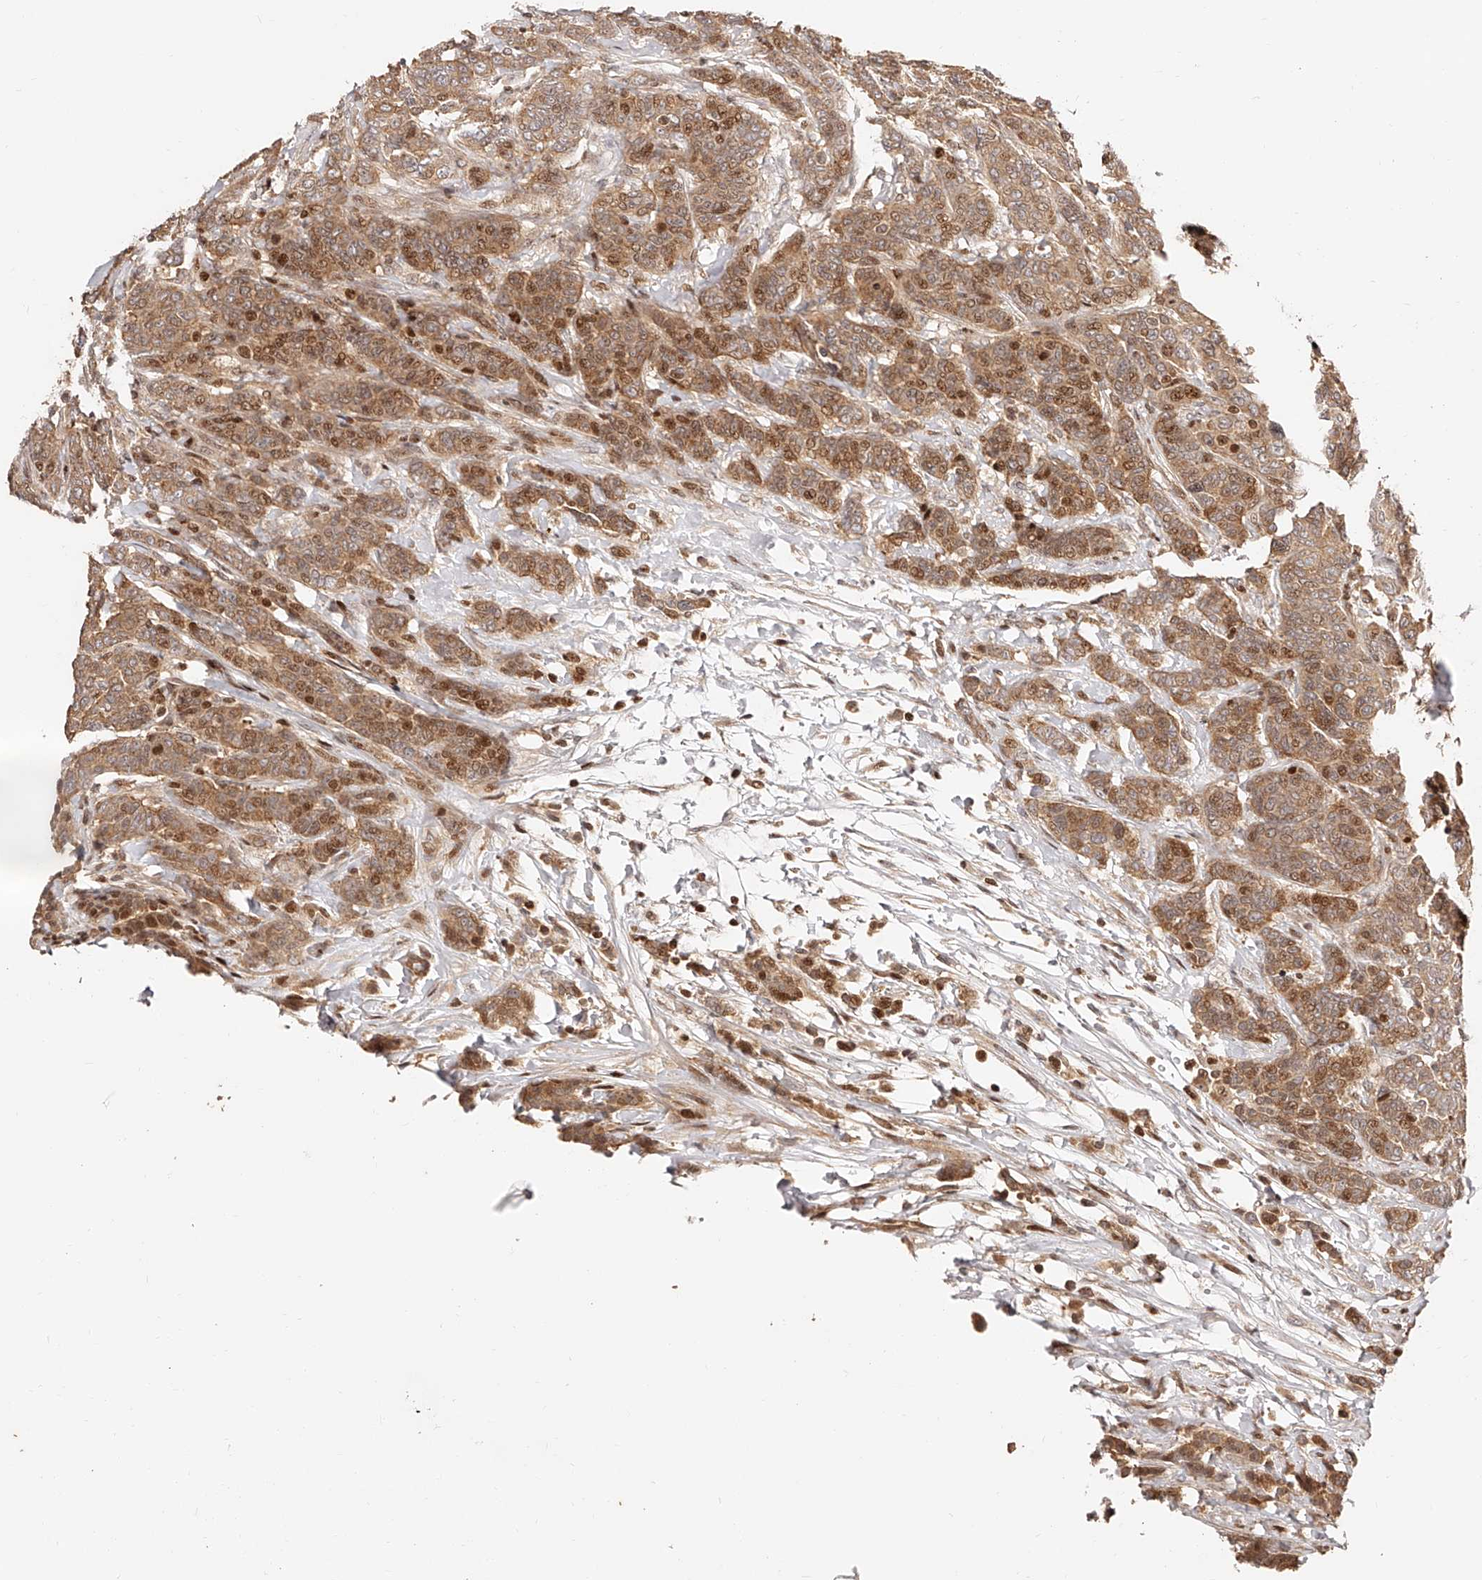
{"staining": {"intensity": "moderate", "quantity": ">75%", "location": "cytoplasmic/membranous,nuclear"}, "tissue": "breast cancer", "cell_type": "Tumor cells", "image_type": "cancer", "snomed": [{"axis": "morphology", "description": "Duct carcinoma"}, {"axis": "topography", "description": "Breast"}], "caption": "Breast cancer stained for a protein (brown) exhibits moderate cytoplasmic/membranous and nuclear positive expression in approximately >75% of tumor cells.", "gene": "PFDN2", "patient": {"sex": "female", "age": 37}}